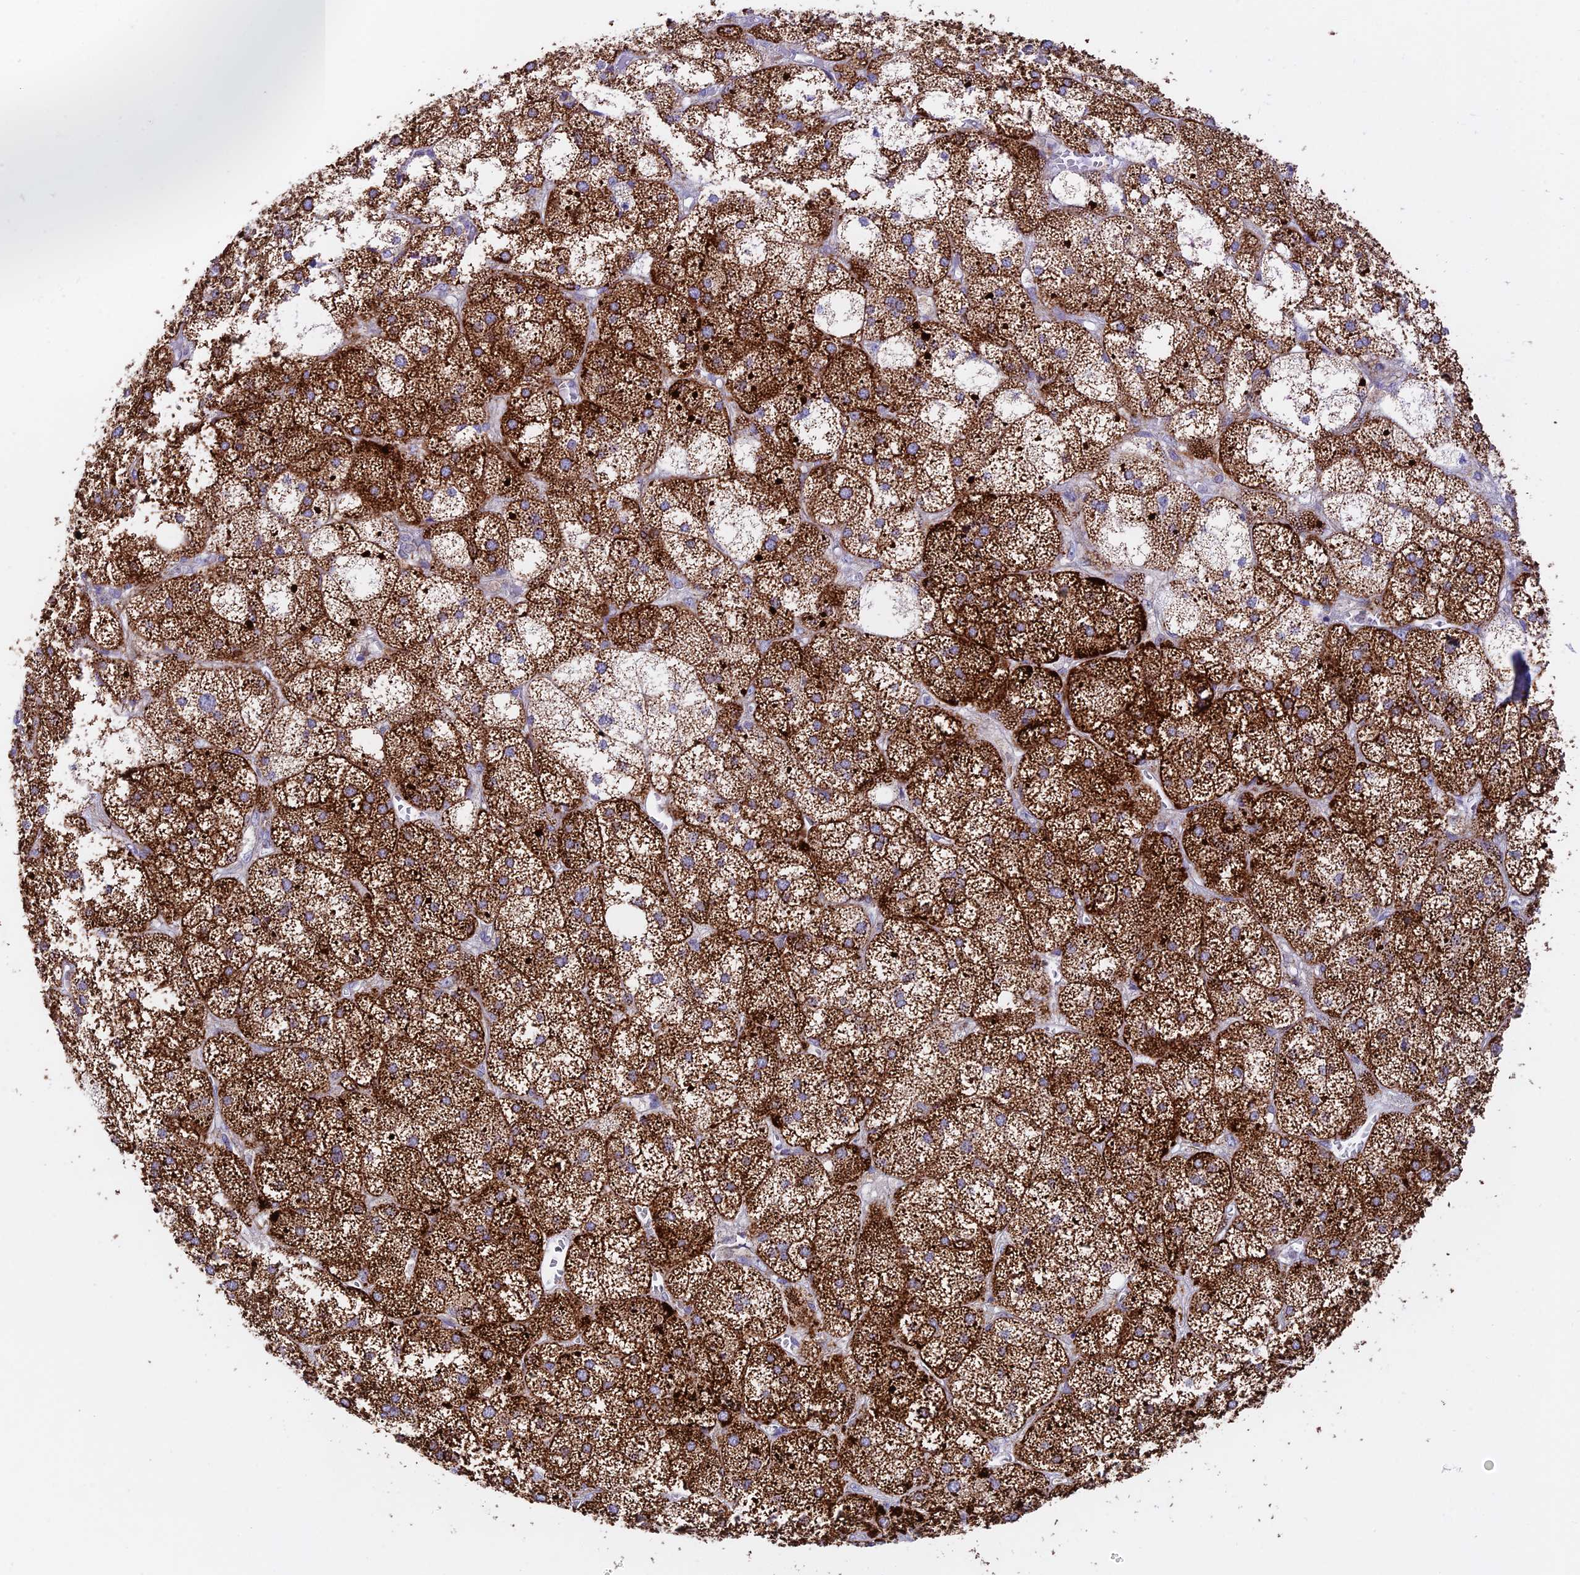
{"staining": {"intensity": "strong", "quantity": ">75%", "location": "cytoplasmic/membranous"}, "tissue": "adrenal gland", "cell_type": "Glandular cells", "image_type": "normal", "snomed": [{"axis": "morphology", "description": "Normal tissue, NOS"}, {"axis": "topography", "description": "Adrenal gland"}], "caption": "Strong cytoplasmic/membranous staining for a protein is identified in about >75% of glandular cells of unremarkable adrenal gland using immunohistochemistry (IHC).", "gene": "HSDL2", "patient": {"sex": "female", "age": 61}}